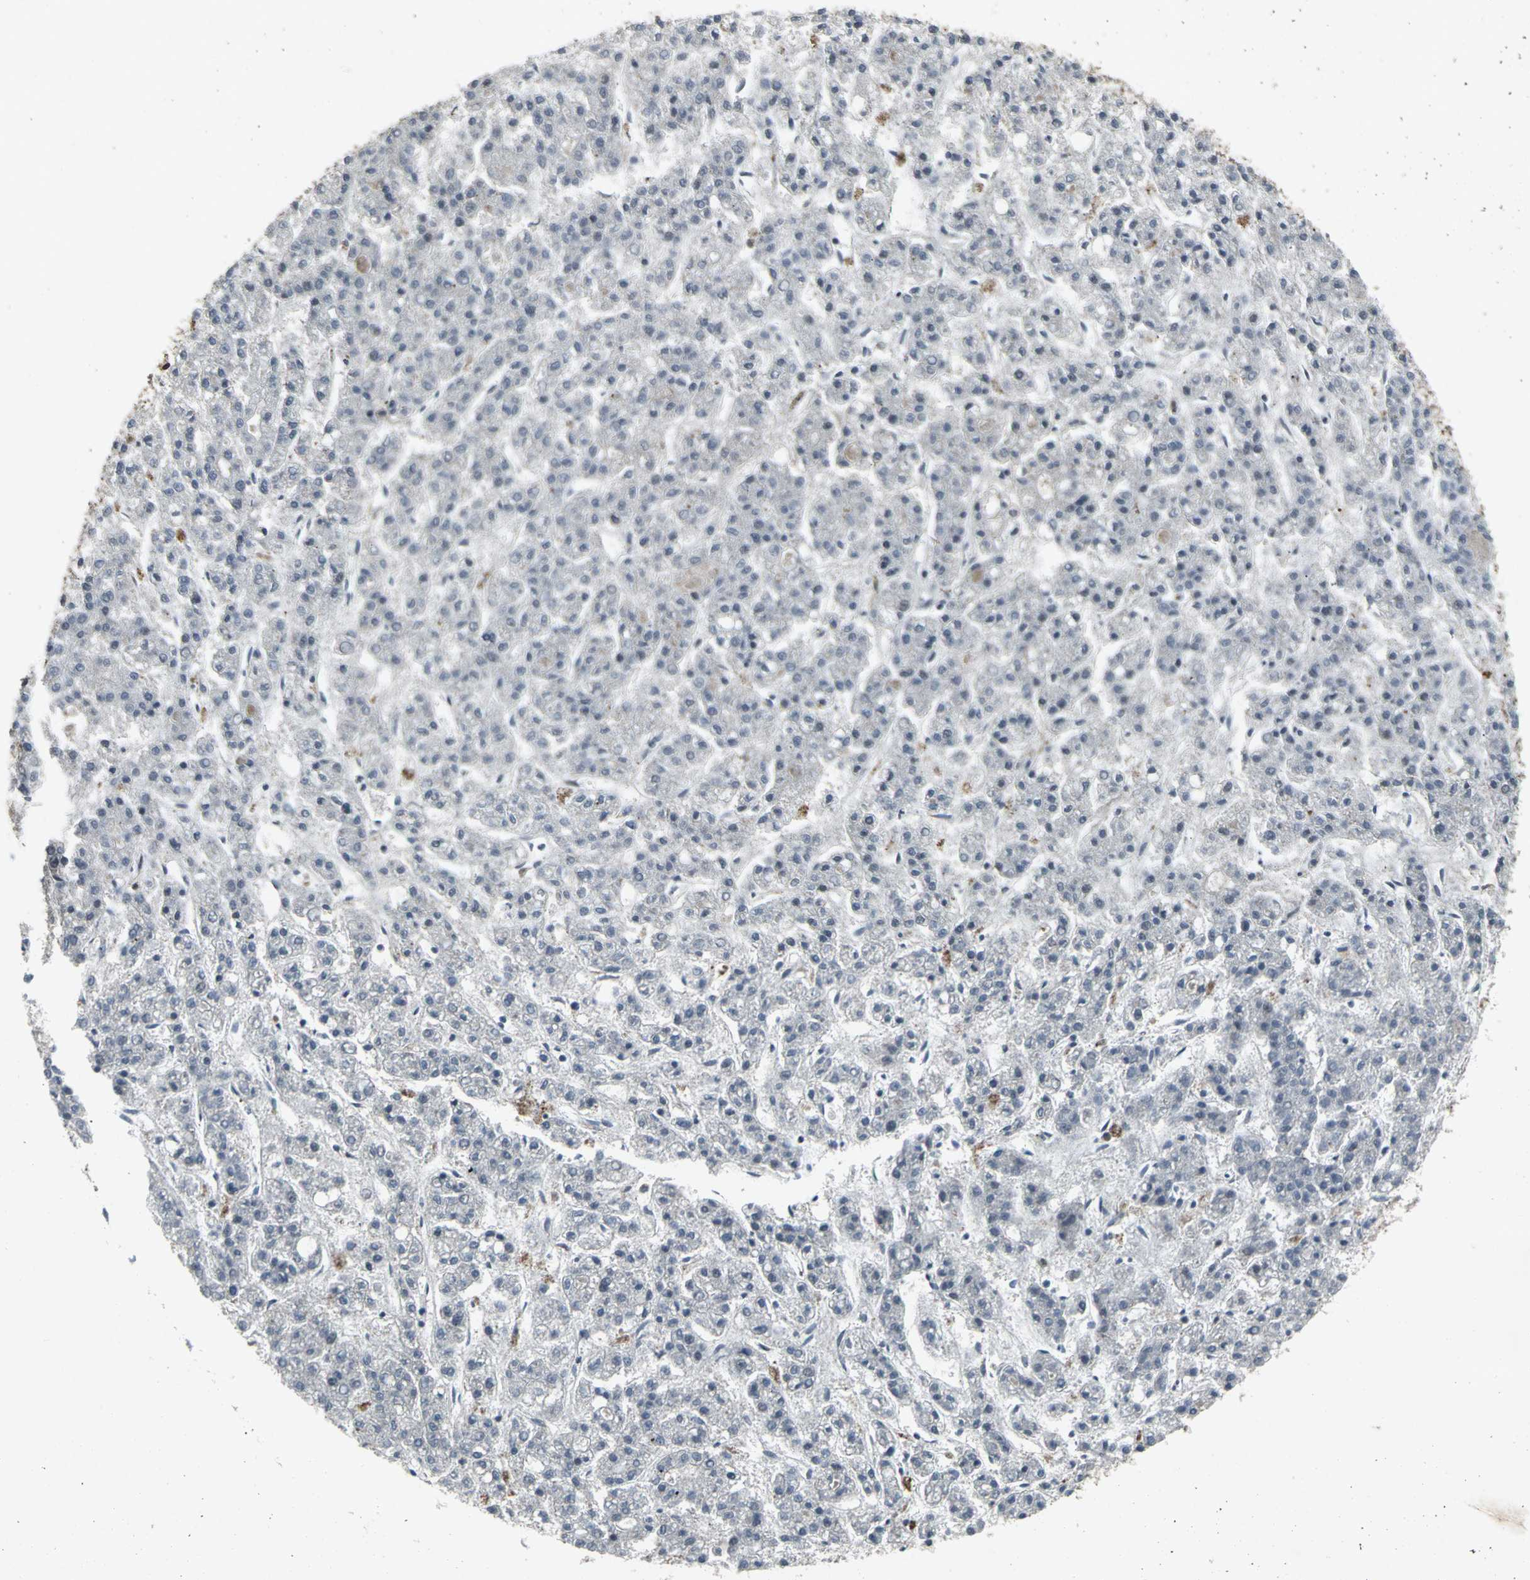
{"staining": {"intensity": "negative", "quantity": "none", "location": "none"}, "tissue": "liver cancer", "cell_type": "Tumor cells", "image_type": "cancer", "snomed": [{"axis": "morphology", "description": "Carcinoma, Hepatocellular, NOS"}, {"axis": "topography", "description": "Liver"}], "caption": "Tumor cells are negative for protein expression in human liver cancer. The staining is performed using DAB brown chromogen with nuclei counter-stained in using hematoxylin.", "gene": "BMP4", "patient": {"sex": "male", "age": 70}}